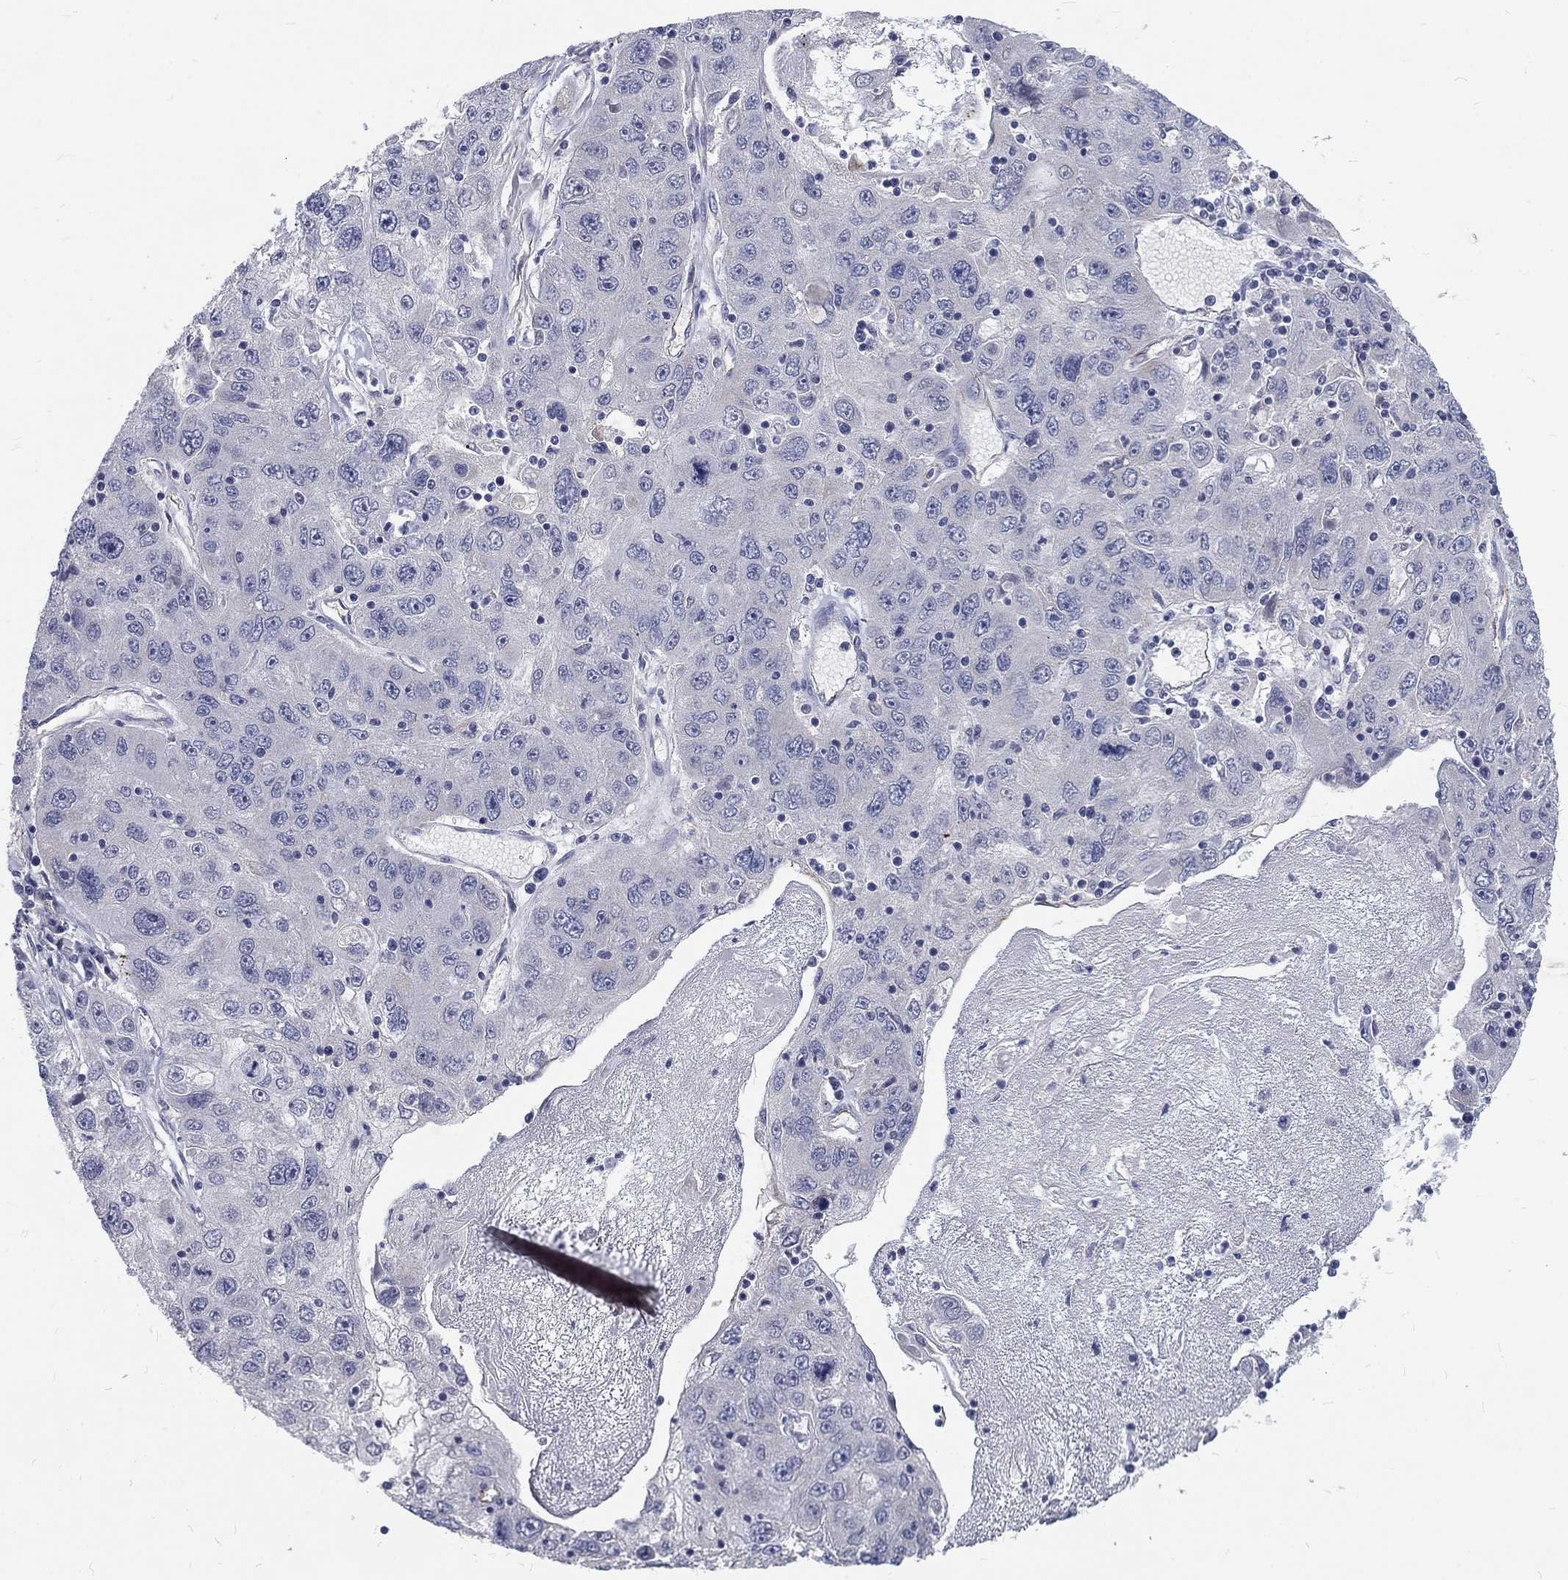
{"staining": {"intensity": "negative", "quantity": "none", "location": "none"}, "tissue": "stomach cancer", "cell_type": "Tumor cells", "image_type": "cancer", "snomed": [{"axis": "morphology", "description": "Adenocarcinoma, NOS"}, {"axis": "topography", "description": "Stomach"}], "caption": "The micrograph exhibits no significant expression in tumor cells of stomach cancer.", "gene": "PHKA1", "patient": {"sex": "male", "age": 56}}